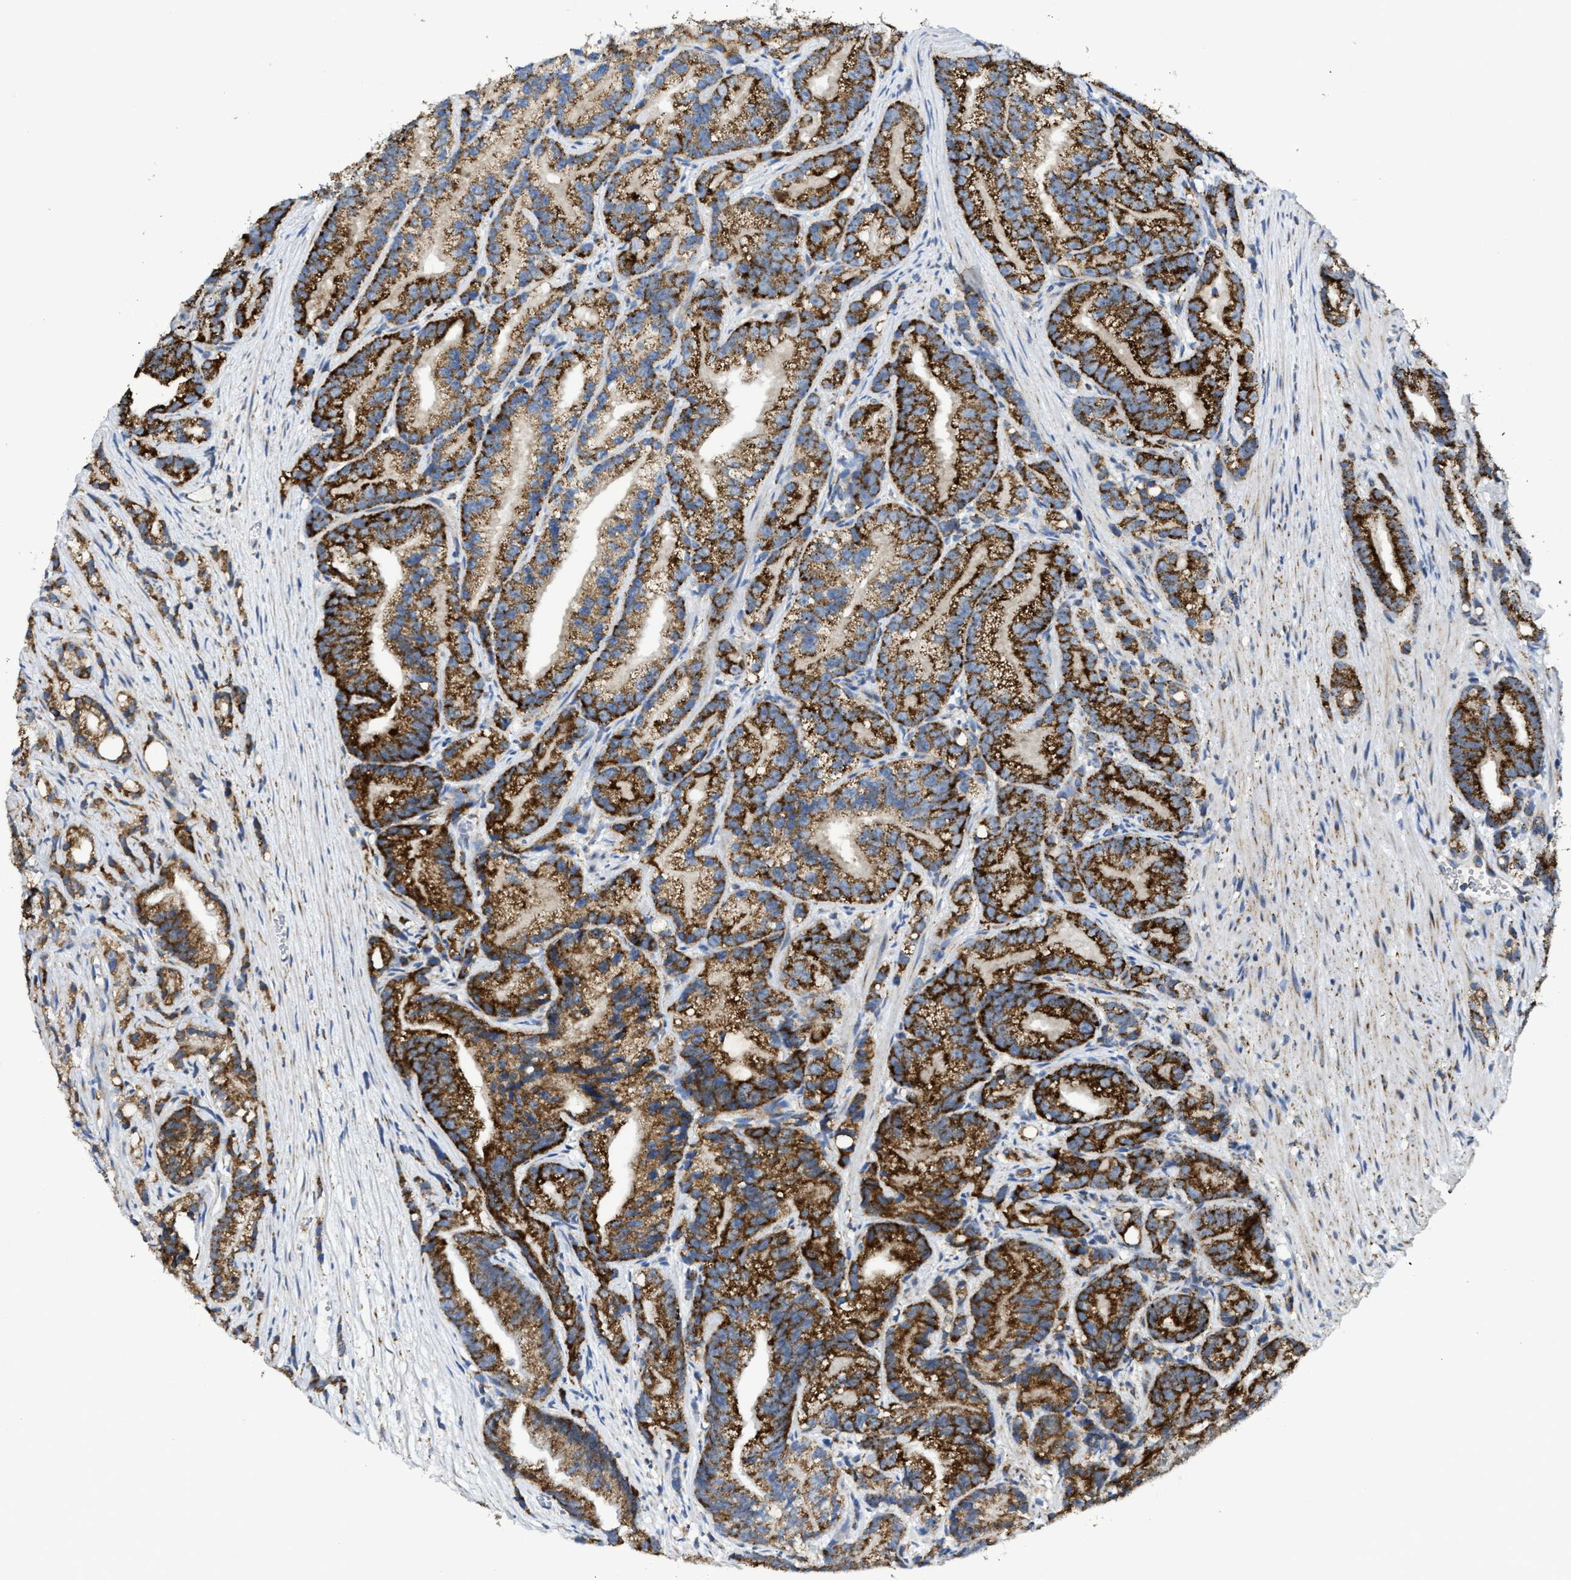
{"staining": {"intensity": "strong", "quantity": ">75%", "location": "cytoplasmic/membranous"}, "tissue": "prostate cancer", "cell_type": "Tumor cells", "image_type": "cancer", "snomed": [{"axis": "morphology", "description": "Adenocarcinoma, Low grade"}, {"axis": "topography", "description": "Prostate"}], "caption": "A brown stain labels strong cytoplasmic/membranous staining of a protein in prostate adenocarcinoma (low-grade) tumor cells.", "gene": "GATD3", "patient": {"sex": "male", "age": 89}}